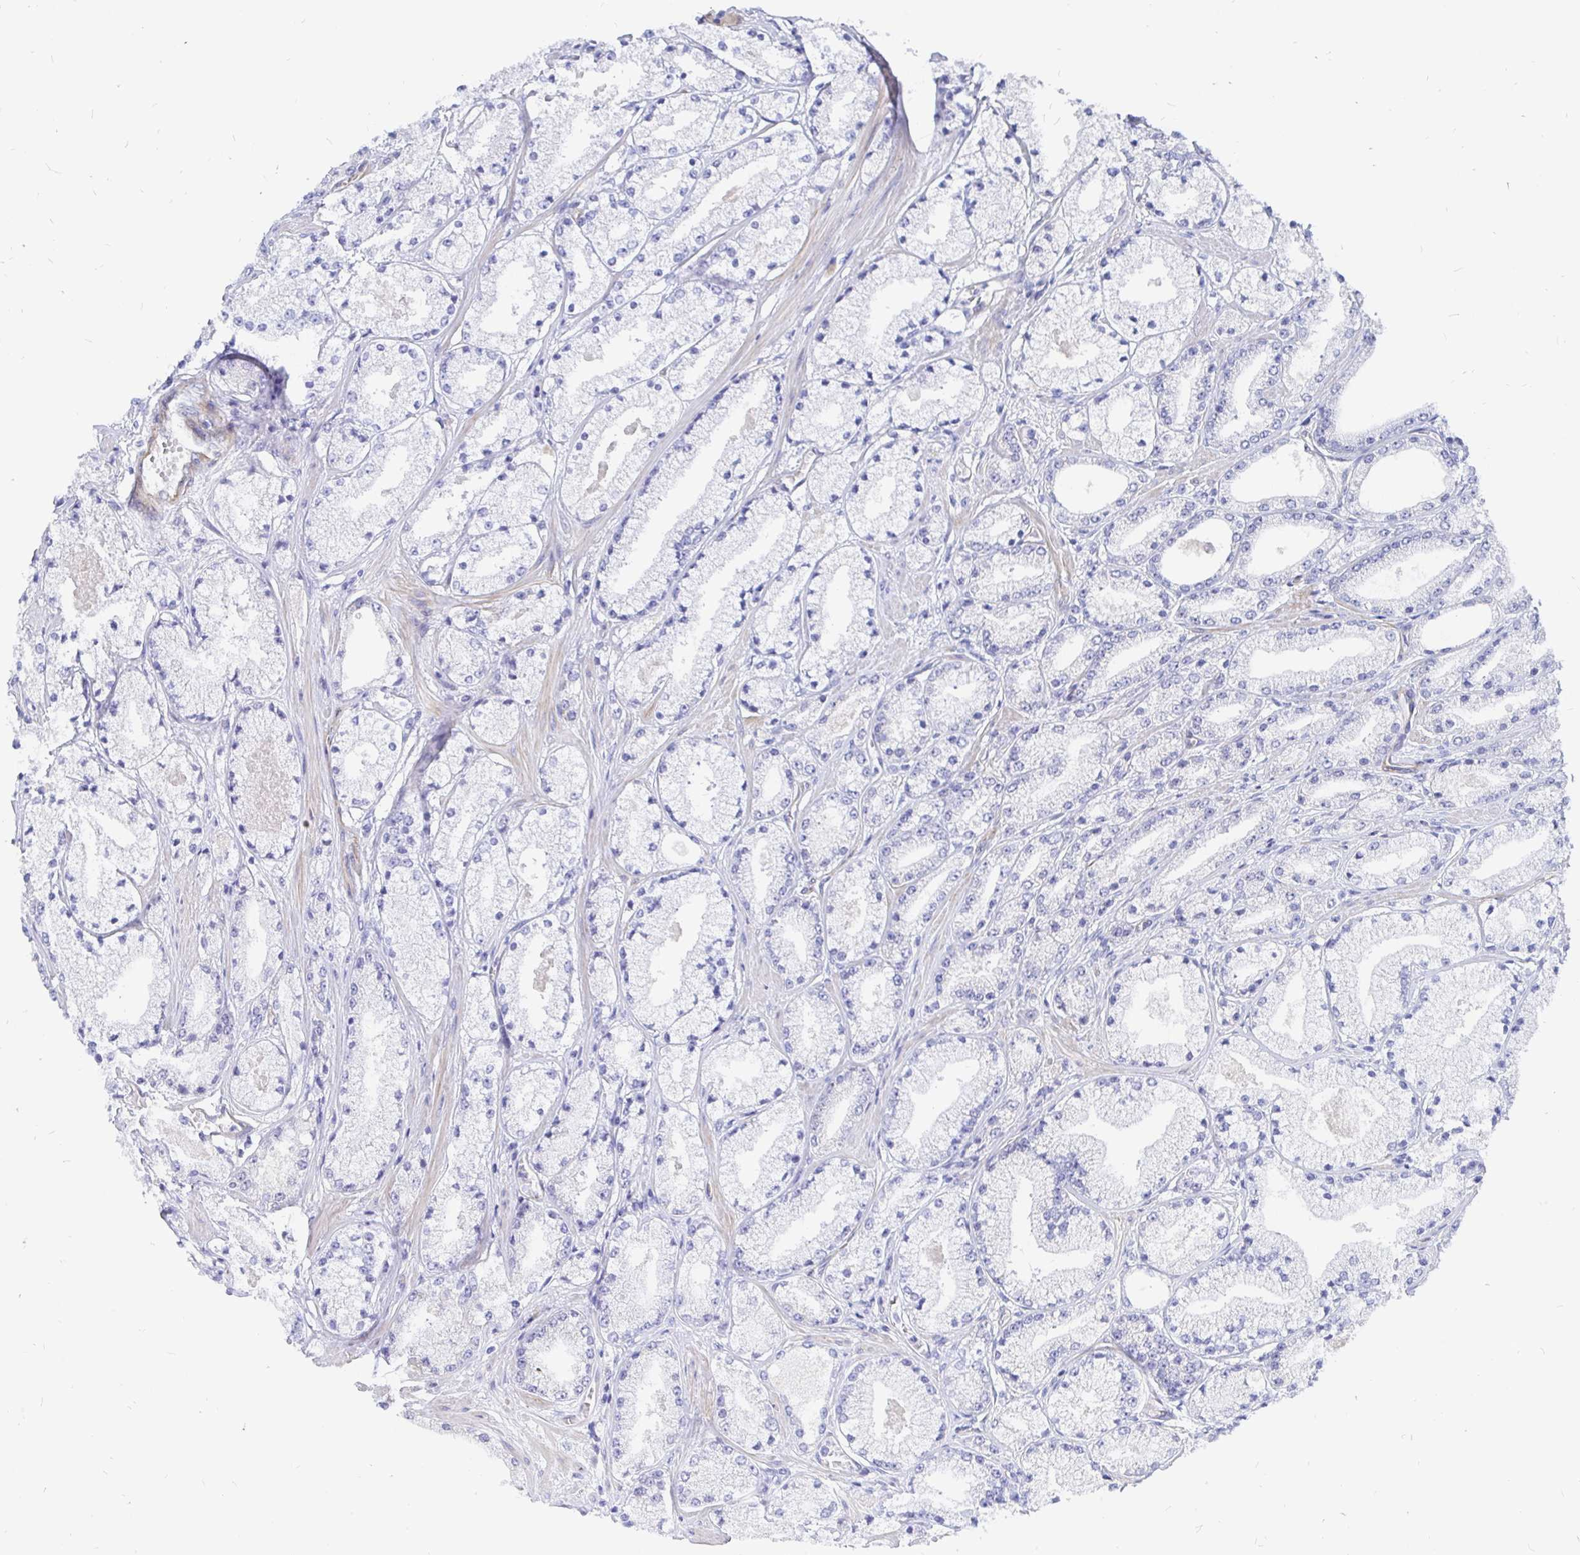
{"staining": {"intensity": "negative", "quantity": "none", "location": "none"}, "tissue": "prostate cancer", "cell_type": "Tumor cells", "image_type": "cancer", "snomed": [{"axis": "morphology", "description": "Adenocarcinoma, High grade"}, {"axis": "topography", "description": "Prostate"}], "caption": "An image of prostate cancer stained for a protein reveals no brown staining in tumor cells. (Stains: DAB (3,3'-diaminobenzidine) IHC with hematoxylin counter stain, Microscopy: brightfield microscopy at high magnification).", "gene": "COX16", "patient": {"sex": "male", "age": 63}}